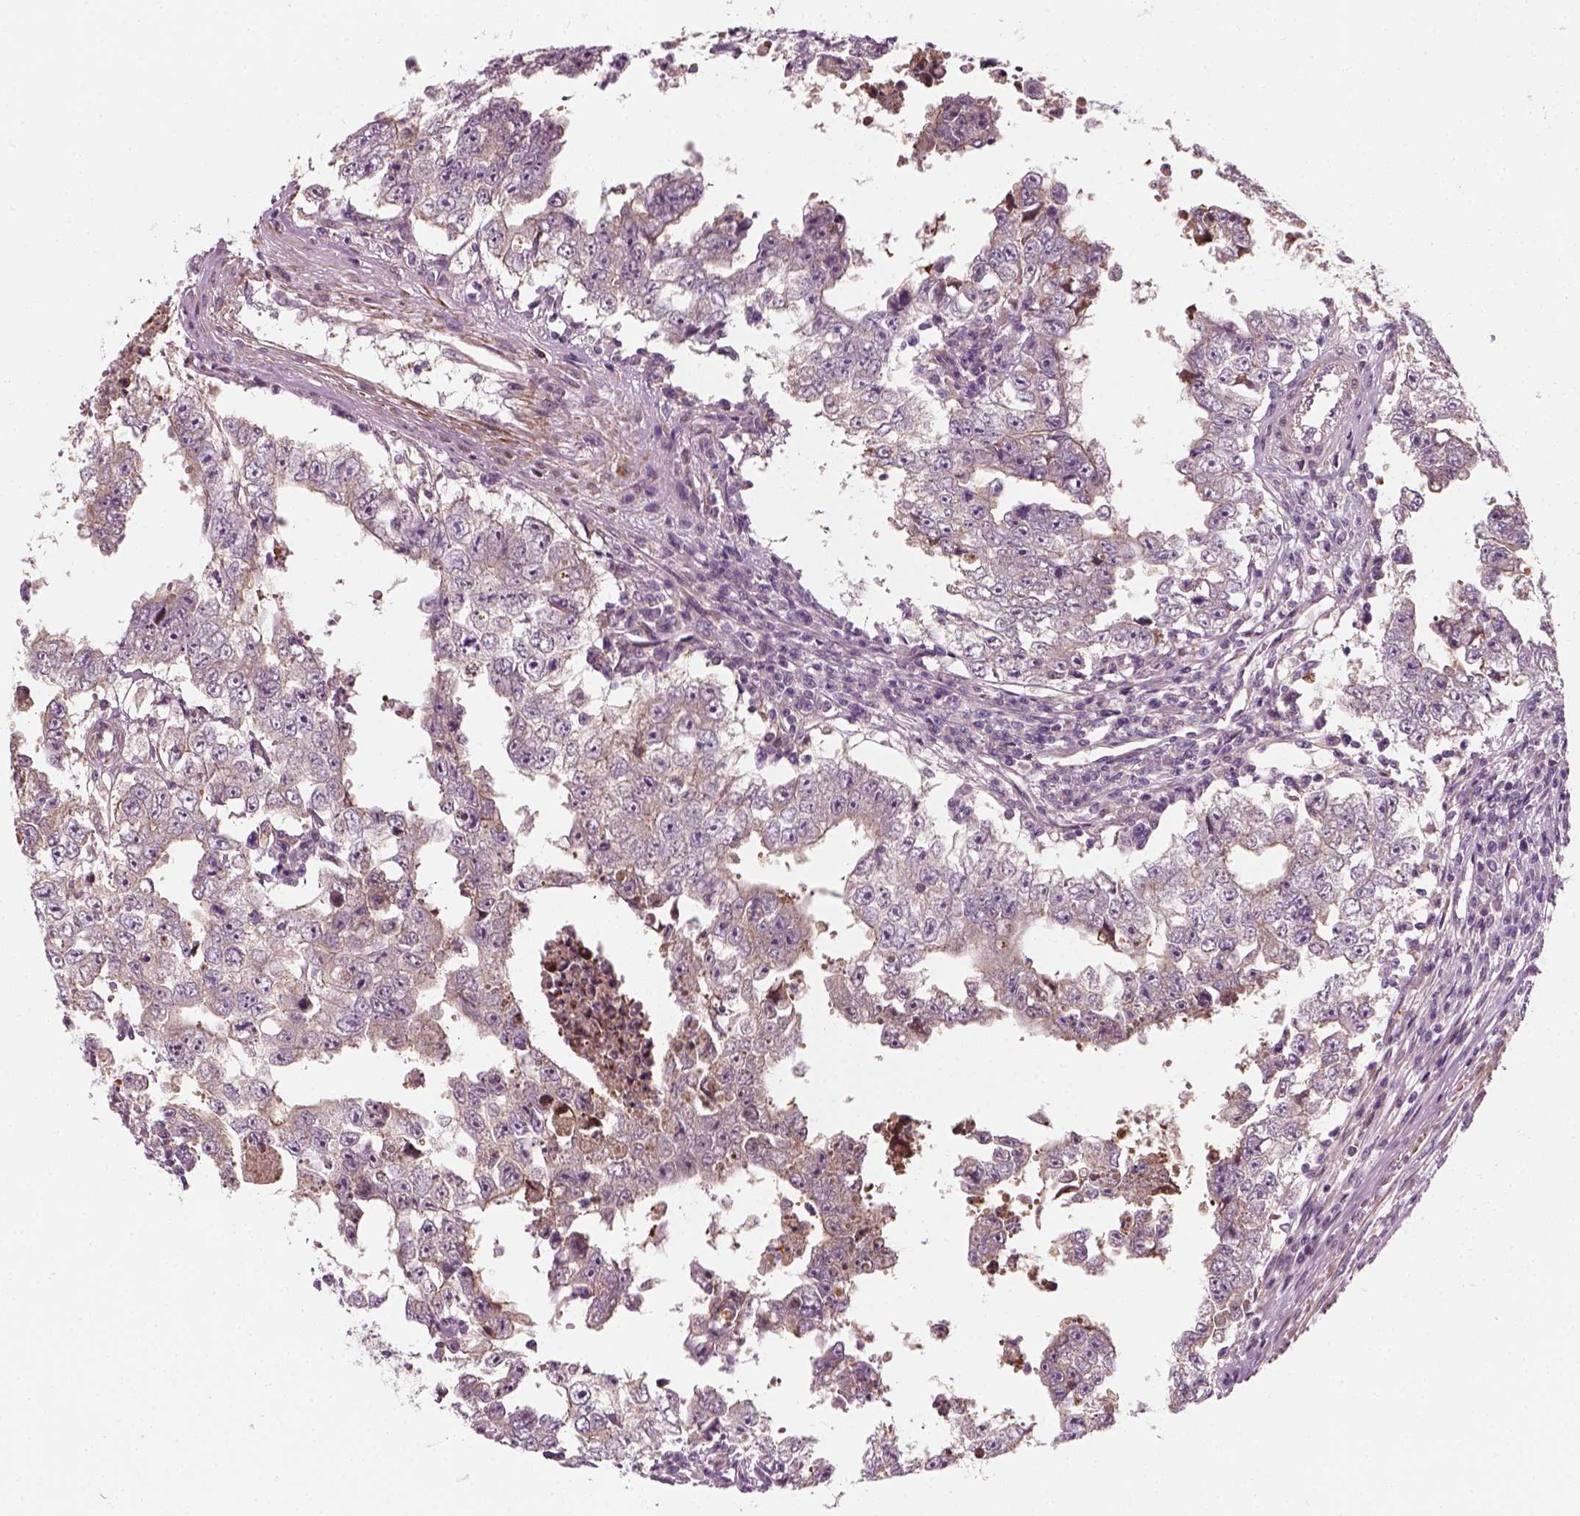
{"staining": {"intensity": "negative", "quantity": "none", "location": "none"}, "tissue": "testis cancer", "cell_type": "Tumor cells", "image_type": "cancer", "snomed": [{"axis": "morphology", "description": "Carcinoma, Embryonal, NOS"}, {"axis": "topography", "description": "Testis"}], "caption": "IHC photomicrograph of testis embryonal carcinoma stained for a protein (brown), which demonstrates no staining in tumor cells.", "gene": "DNASE1L1", "patient": {"sex": "male", "age": 36}}